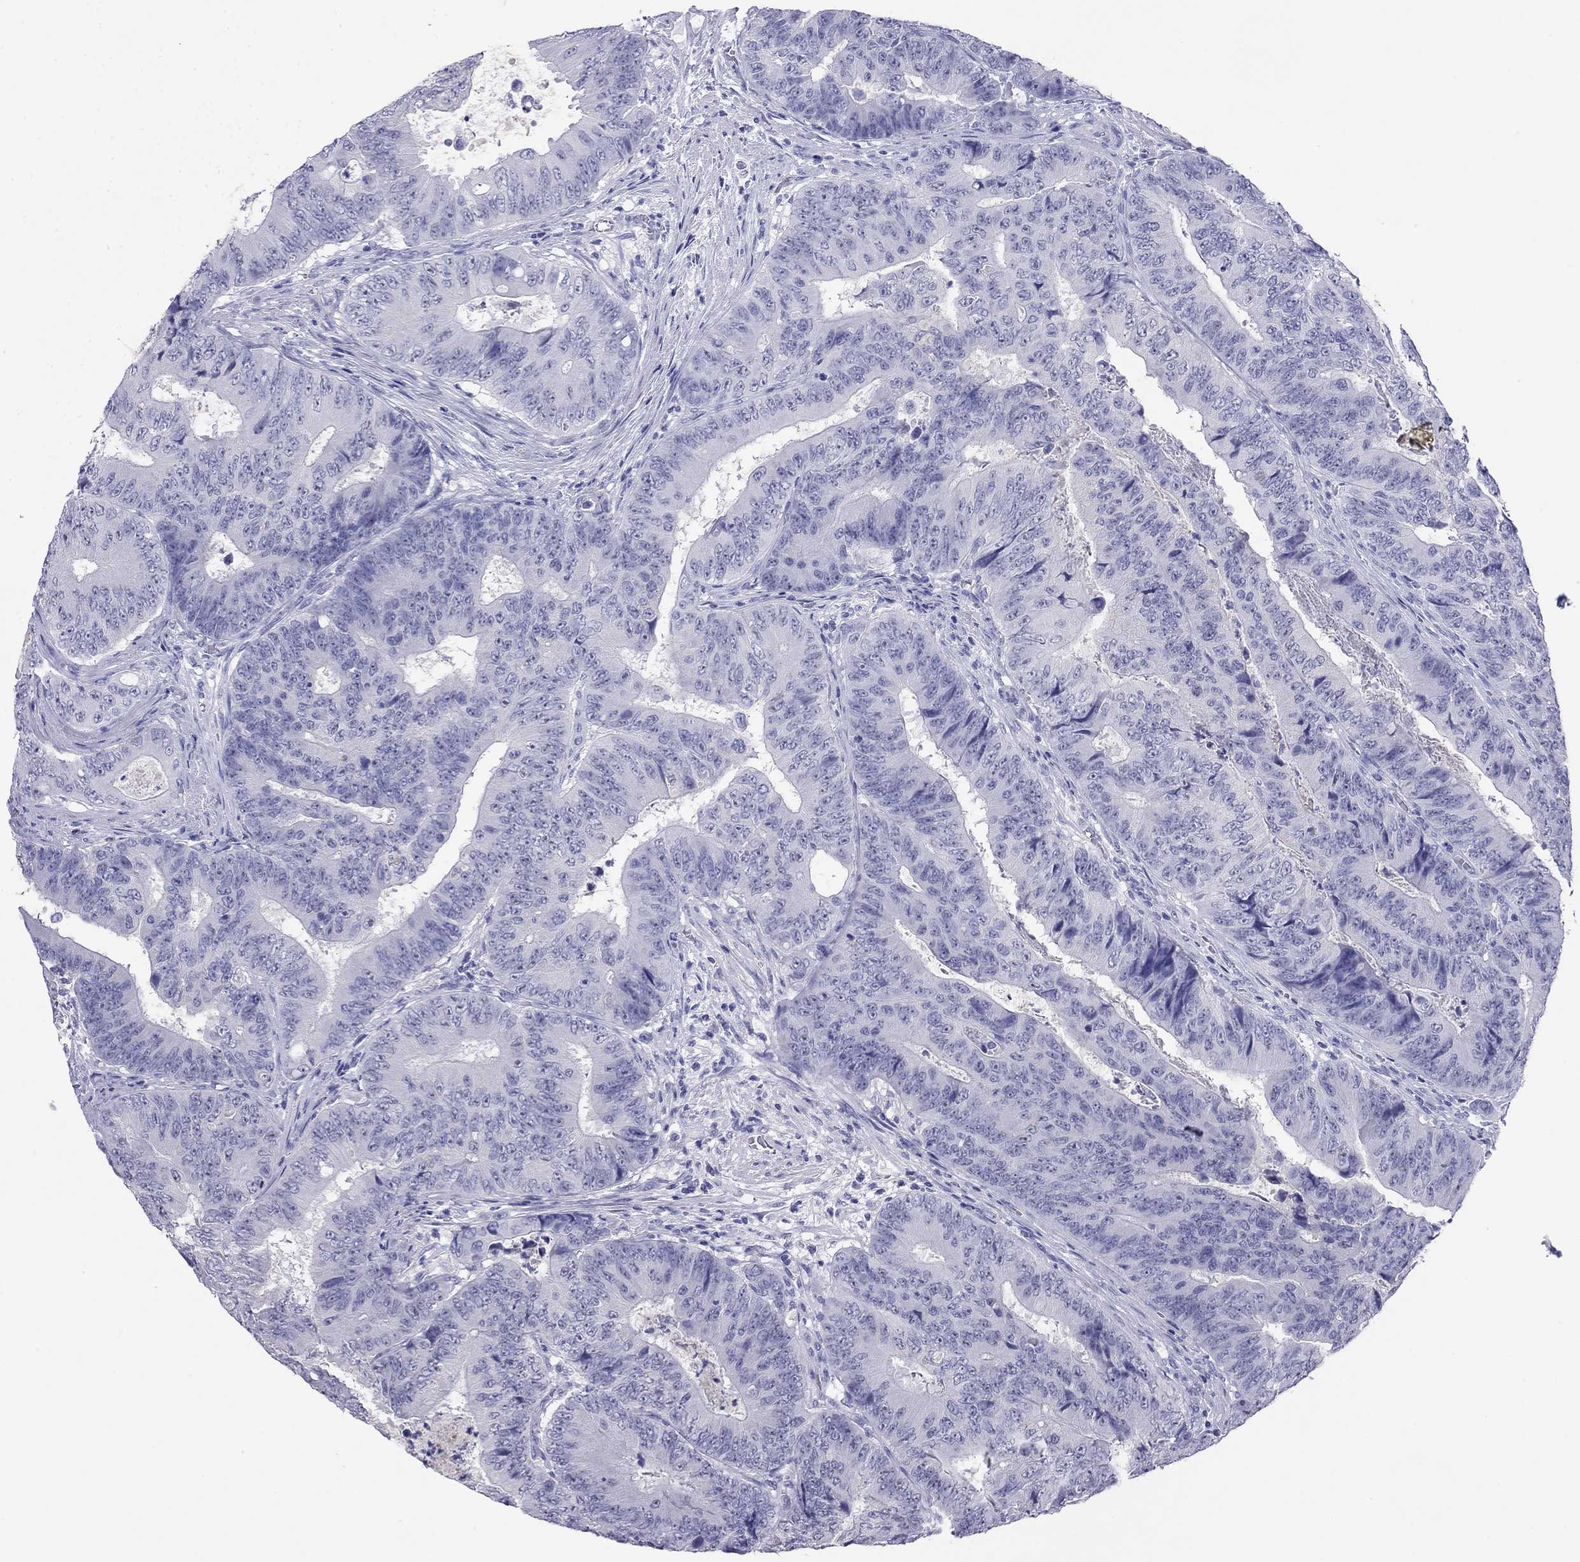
{"staining": {"intensity": "negative", "quantity": "none", "location": "none"}, "tissue": "colorectal cancer", "cell_type": "Tumor cells", "image_type": "cancer", "snomed": [{"axis": "morphology", "description": "Adenocarcinoma, NOS"}, {"axis": "topography", "description": "Colon"}], "caption": "Immunohistochemistry micrograph of neoplastic tissue: colorectal cancer stained with DAB shows no significant protein positivity in tumor cells.", "gene": "ODF4", "patient": {"sex": "female", "age": 48}}